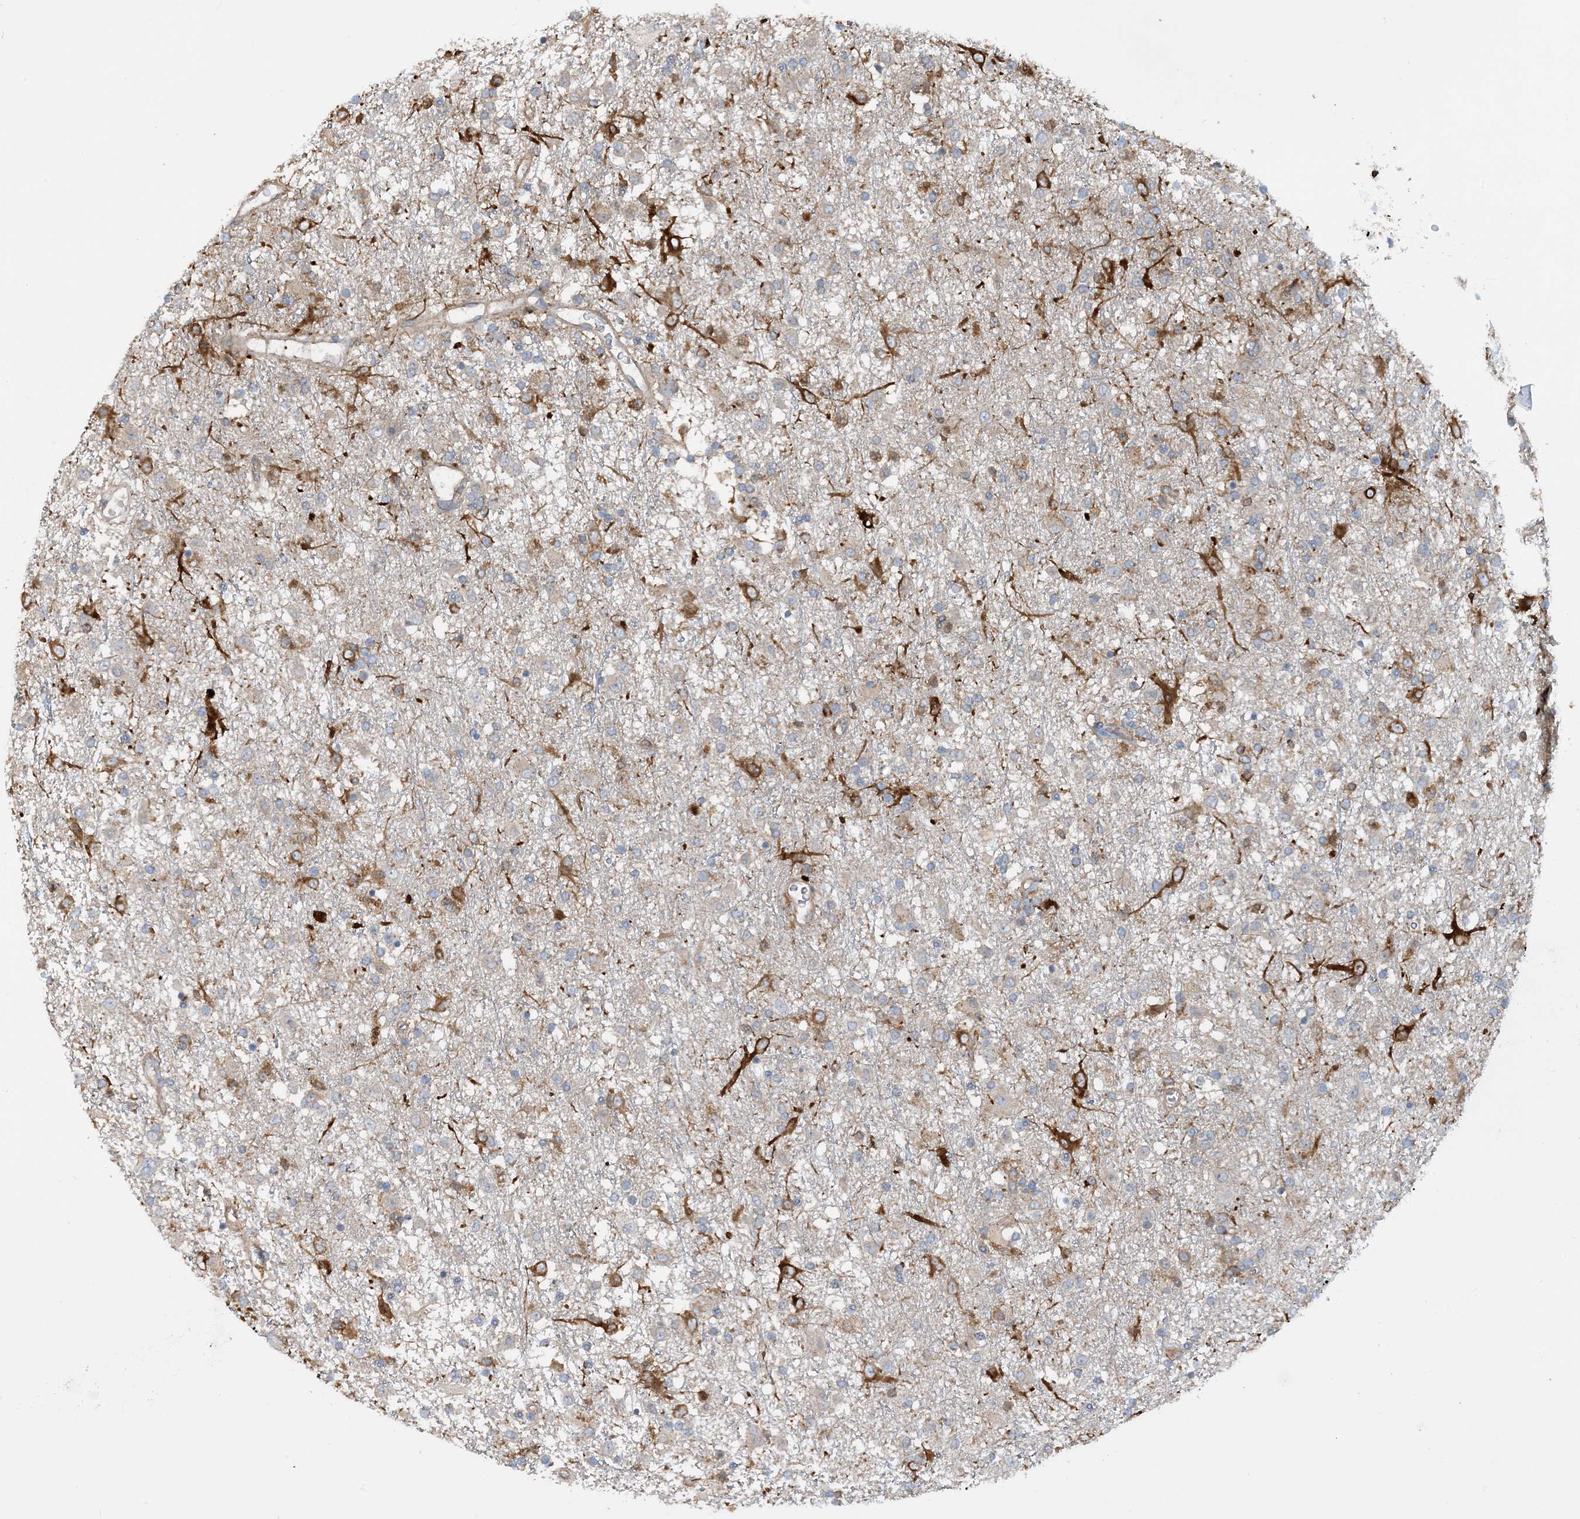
{"staining": {"intensity": "strong", "quantity": "<25%", "location": "cytoplasmic/membranous"}, "tissue": "glioma", "cell_type": "Tumor cells", "image_type": "cancer", "snomed": [{"axis": "morphology", "description": "Glioma, malignant, Low grade"}, {"axis": "topography", "description": "Brain"}], "caption": "Immunohistochemical staining of human low-grade glioma (malignant) exhibits medium levels of strong cytoplasmic/membranous expression in about <25% of tumor cells.", "gene": "SFMBT2", "patient": {"sex": "male", "age": 65}}